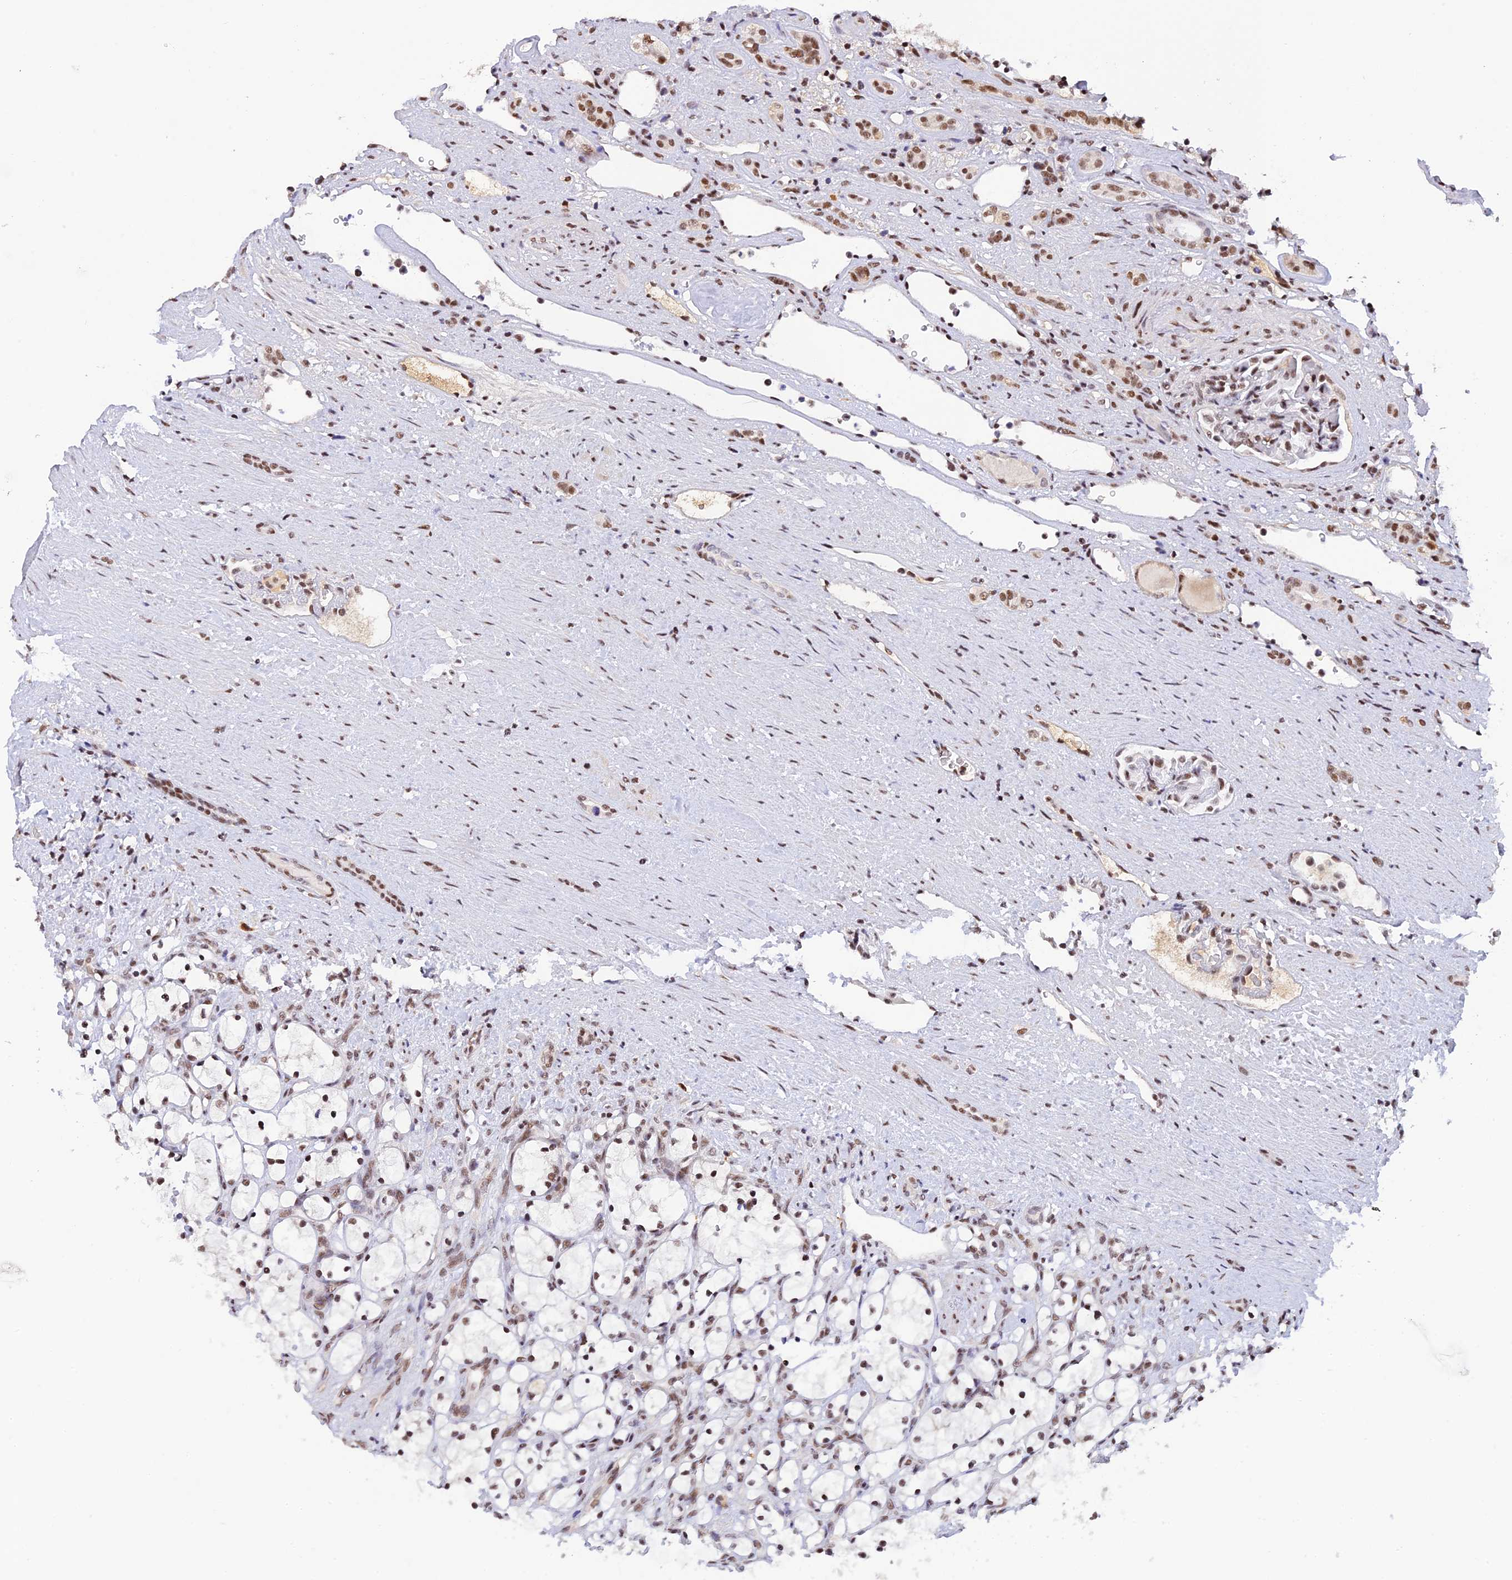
{"staining": {"intensity": "moderate", "quantity": ">75%", "location": "nuclear"}, "tissue": "renal cancer", "cell_type": "Tumor cells", "image_type": "cancer", "snomed": [{"axis": "morphology", "description": "Adenocarcinoma, NOS"}, {"axis": "topography", "description": "Kidney"}], "caption": "Immunohistochemical staining of renal cancer shows medium levels of moderate nuclear protein staining in approximately >75% of tumor cells.", "gene": "THAP11", "patient": {"sex": "female", "age": 69}}